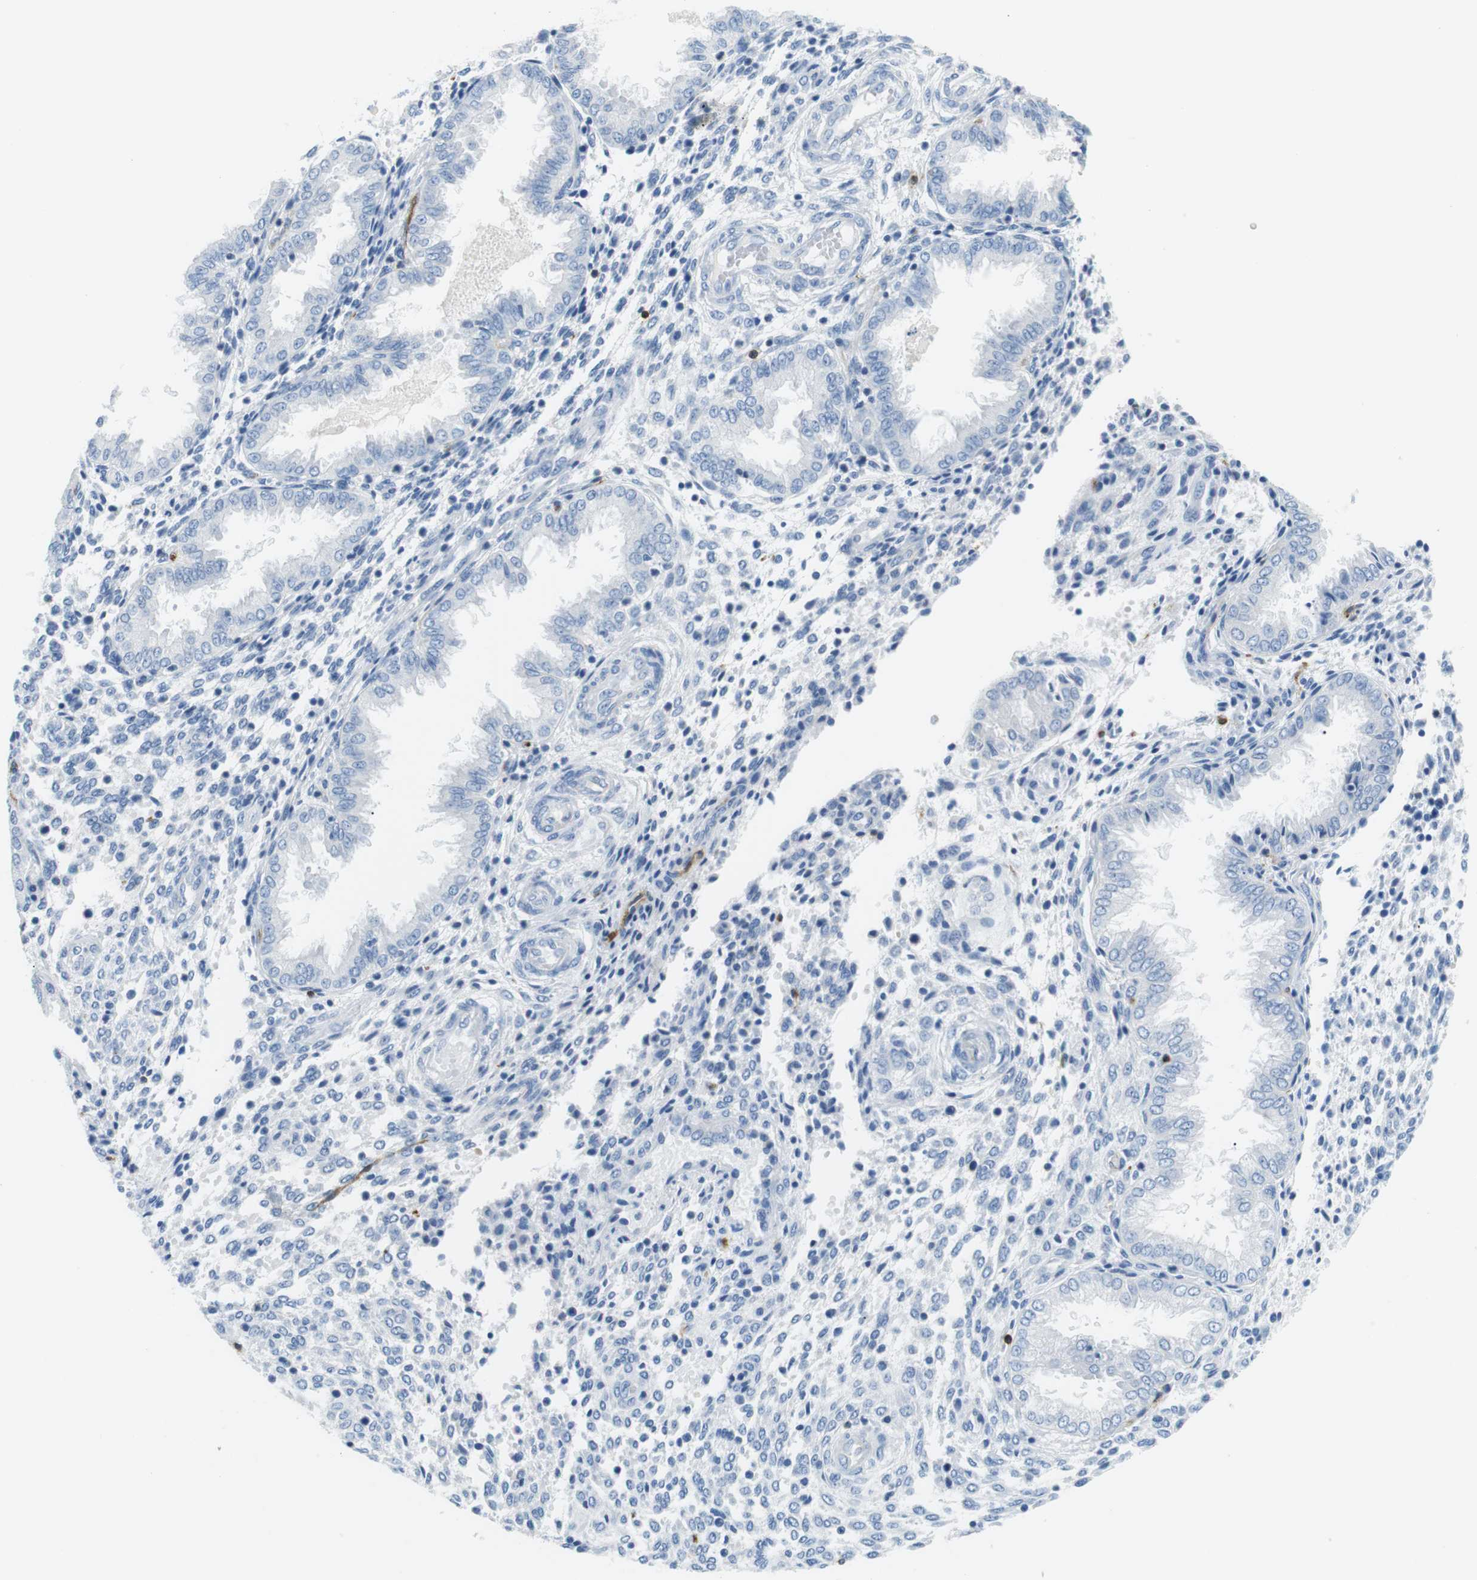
{"staining": {"intensity": "negative", "quantity": "none", "location": "none"}, "tissue": "endometrium", "cell_type": "Cells in endometrial stroma", "image_type": "normal", "snomed": [{"axis": "morphology", "description": "Normal tissue, NOS"}, {"axis": "topography", "description": "Endometrium"}], "caption": "This is an immunohistochemistry (IHC) photomicrograph of unremarkable endometrium. There is no expression in cells in endometrial stroma.", "gene": "TNFRSF4", "patient": {"sex": "female", "age": 33}}